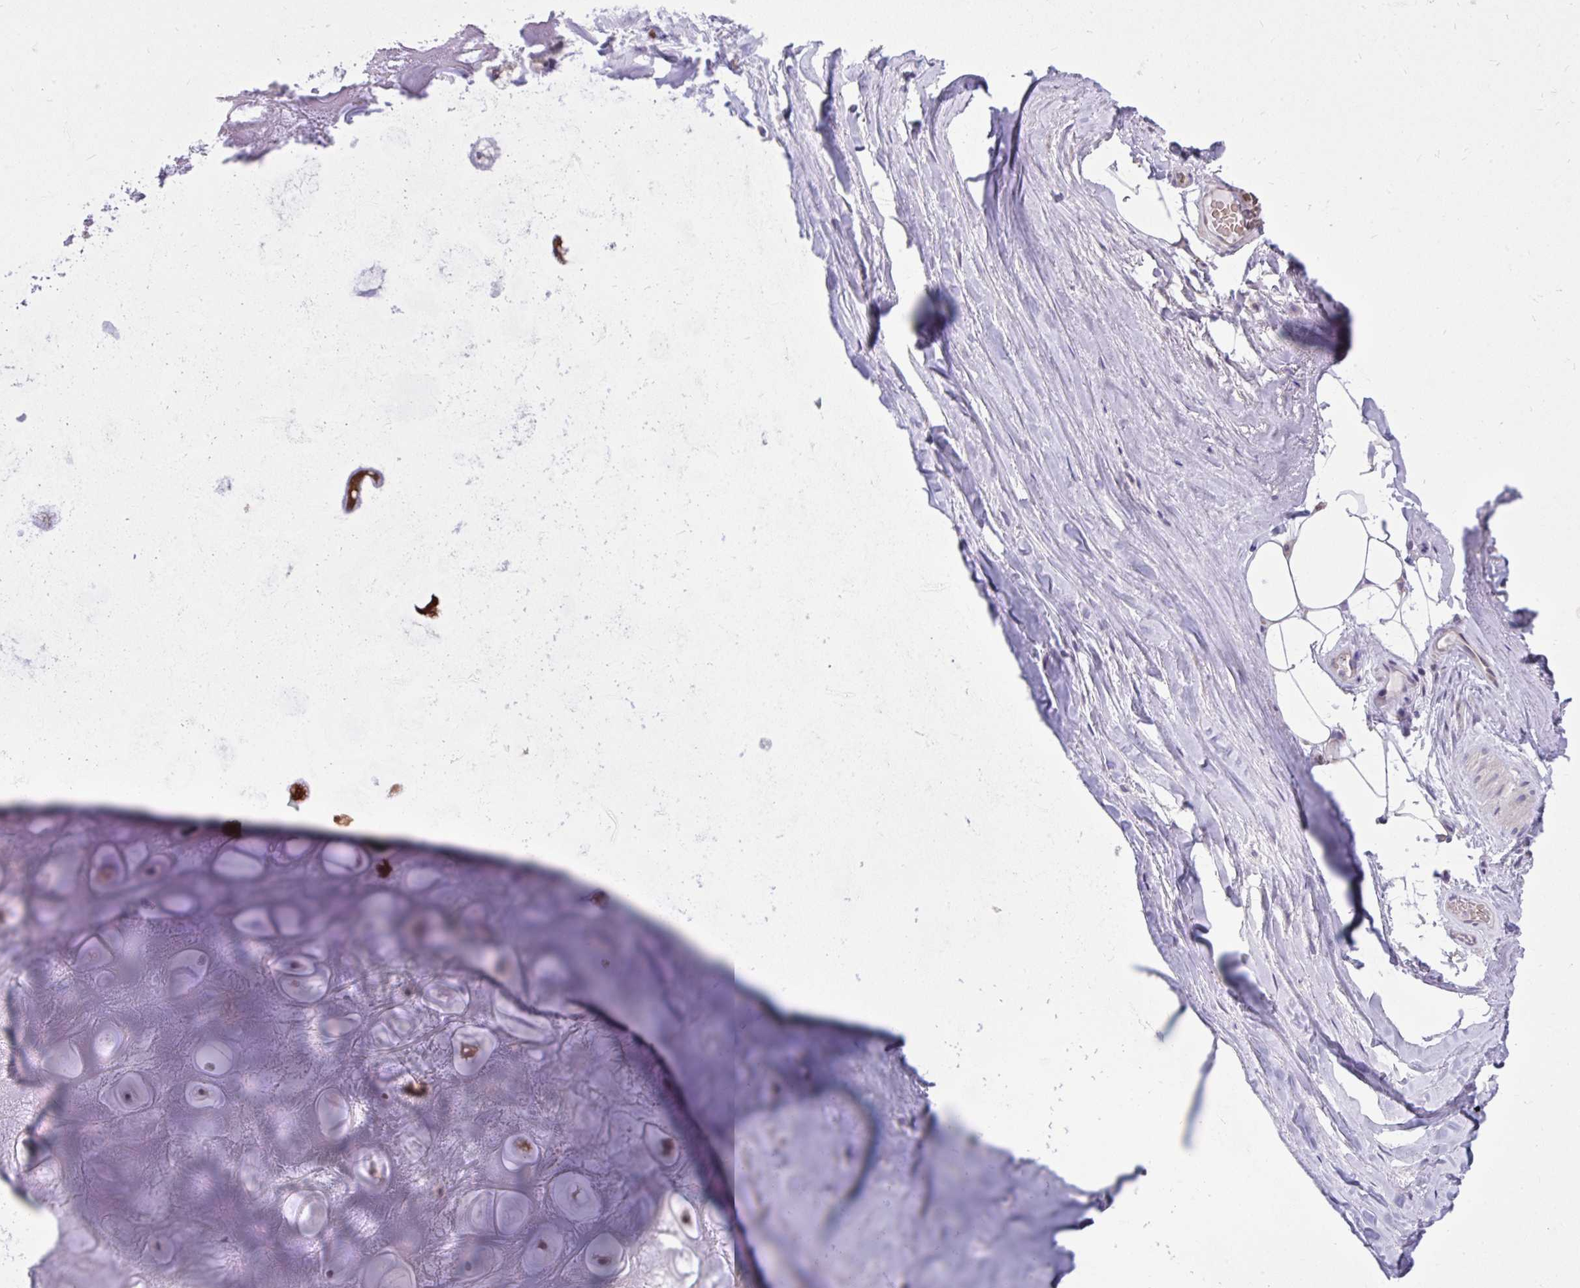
{"staining": {"intensity": "negative", "quantity": "none", "location": "none"}, "tissue": "adipose tissue", "cell_type": "Adipocytes", "image_type": "normal", "snomed": [{"axis": "morphology", "description": "Normal tissue, NOS"}, {"axis": "topography", "description": "Lymph node"}, {"axis": "topography", "description": "Cartilage tissue"}, {"axis": "topography", "description": "Nasopharynx"}], "caption": "Immunohistochemistry of unremarkable human adipose tissue shows no positivity in adipocytes.", "gene": "DPY19L1", "patient": {"sex": "male", "age": 63}}